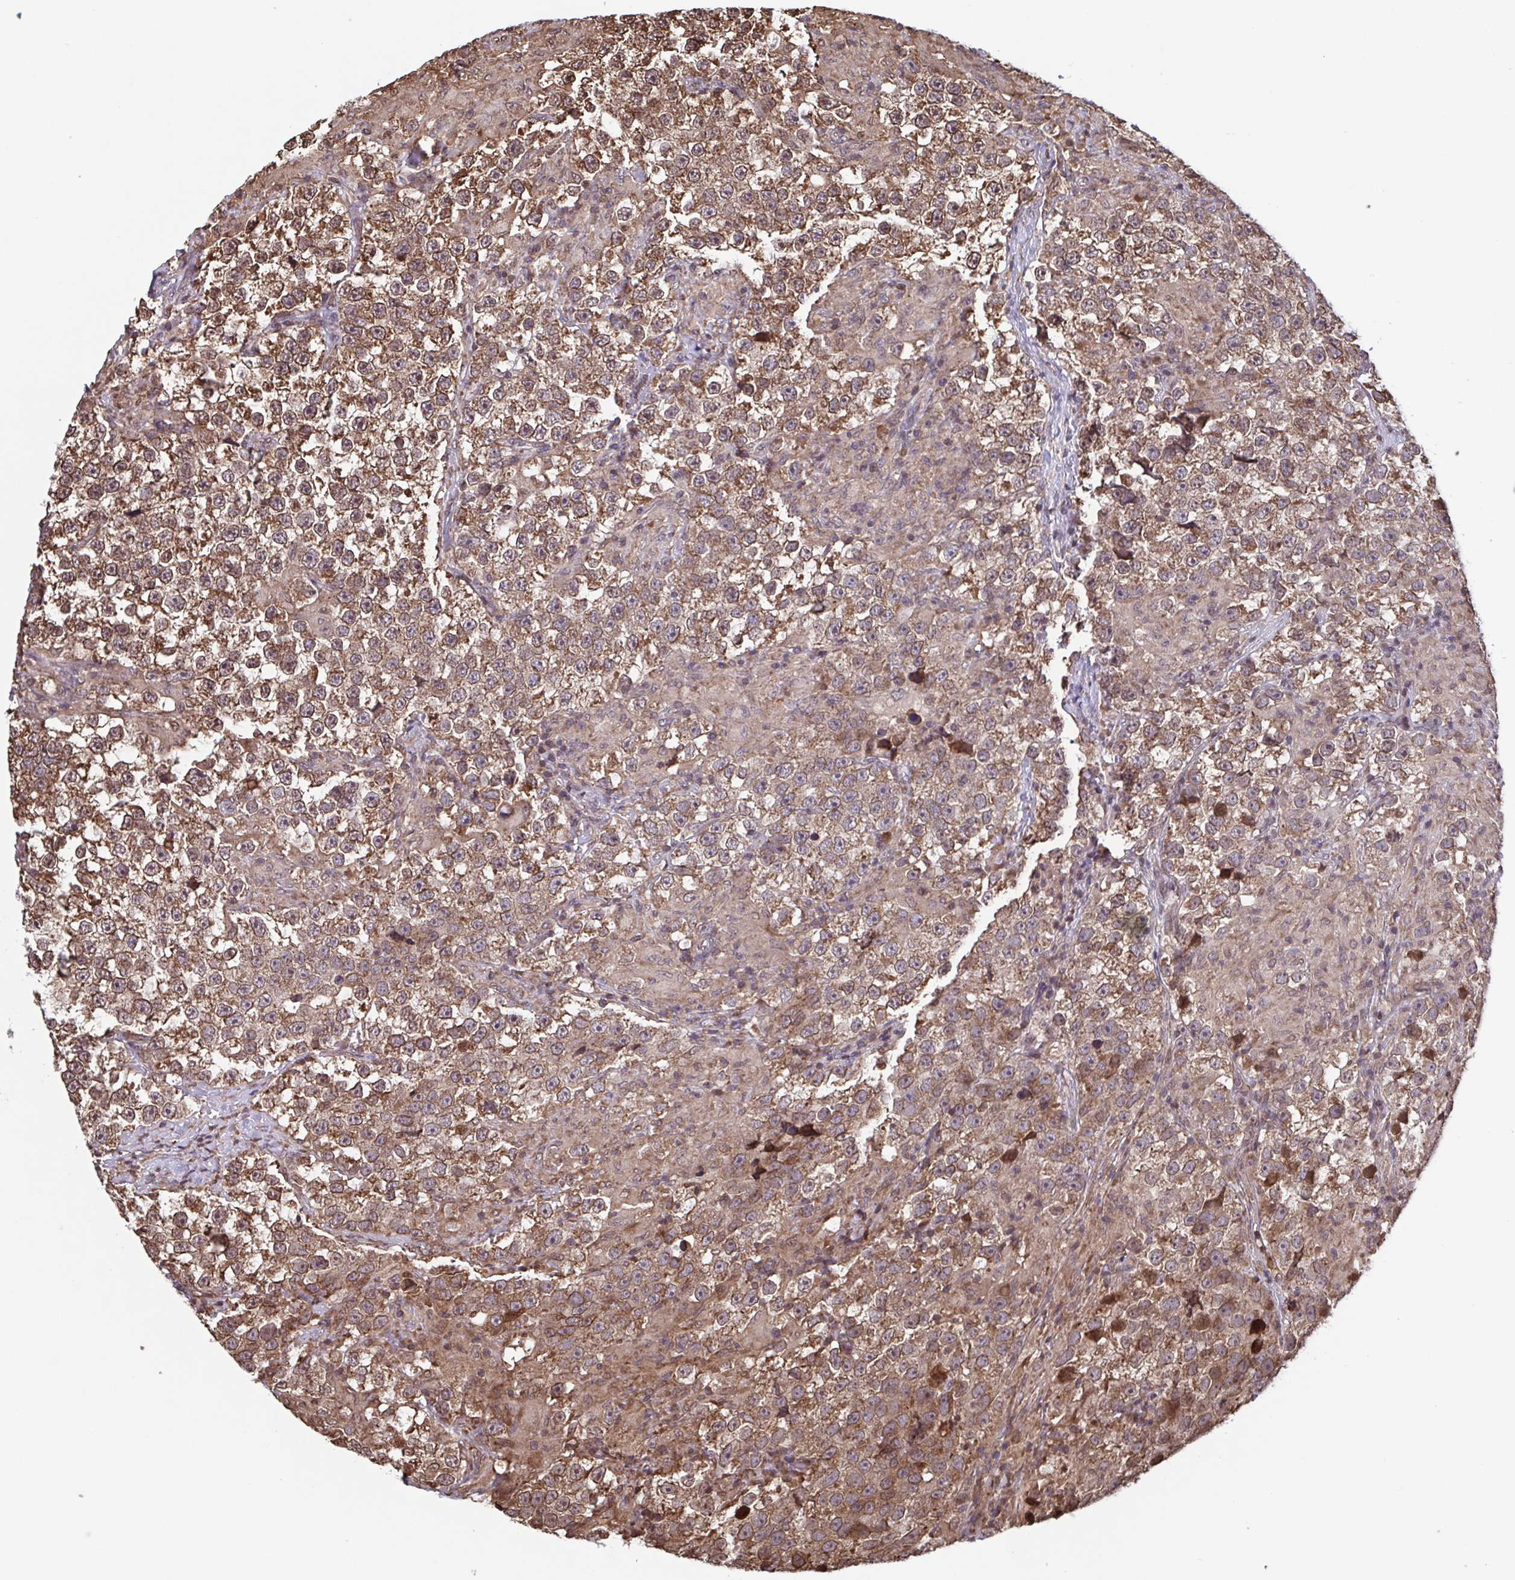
{"staining": {"intensity": "moderate", "quantity": ">75%", "location": "cytoplasmic/membranous,nuclear"}, "tissue": "testis cancer", "cell_type": "Tumor cells", "image_type": "cancer", "snomed": [{"axis": "morphology", "description": "Seminoma, NOS"}, {"axis": "topography", "description": "Testis"}], "caption": "Protein staining of testis seminoma tissue reveals moderate cytoplasmic/membranous and nuclear positivity in approximately >75% of tumor cells. The protein of interest is shown in brown color, while the nuclei are stained blue.", "gene": "SEC63", "patient": {"sex": "male", "age": 46}}